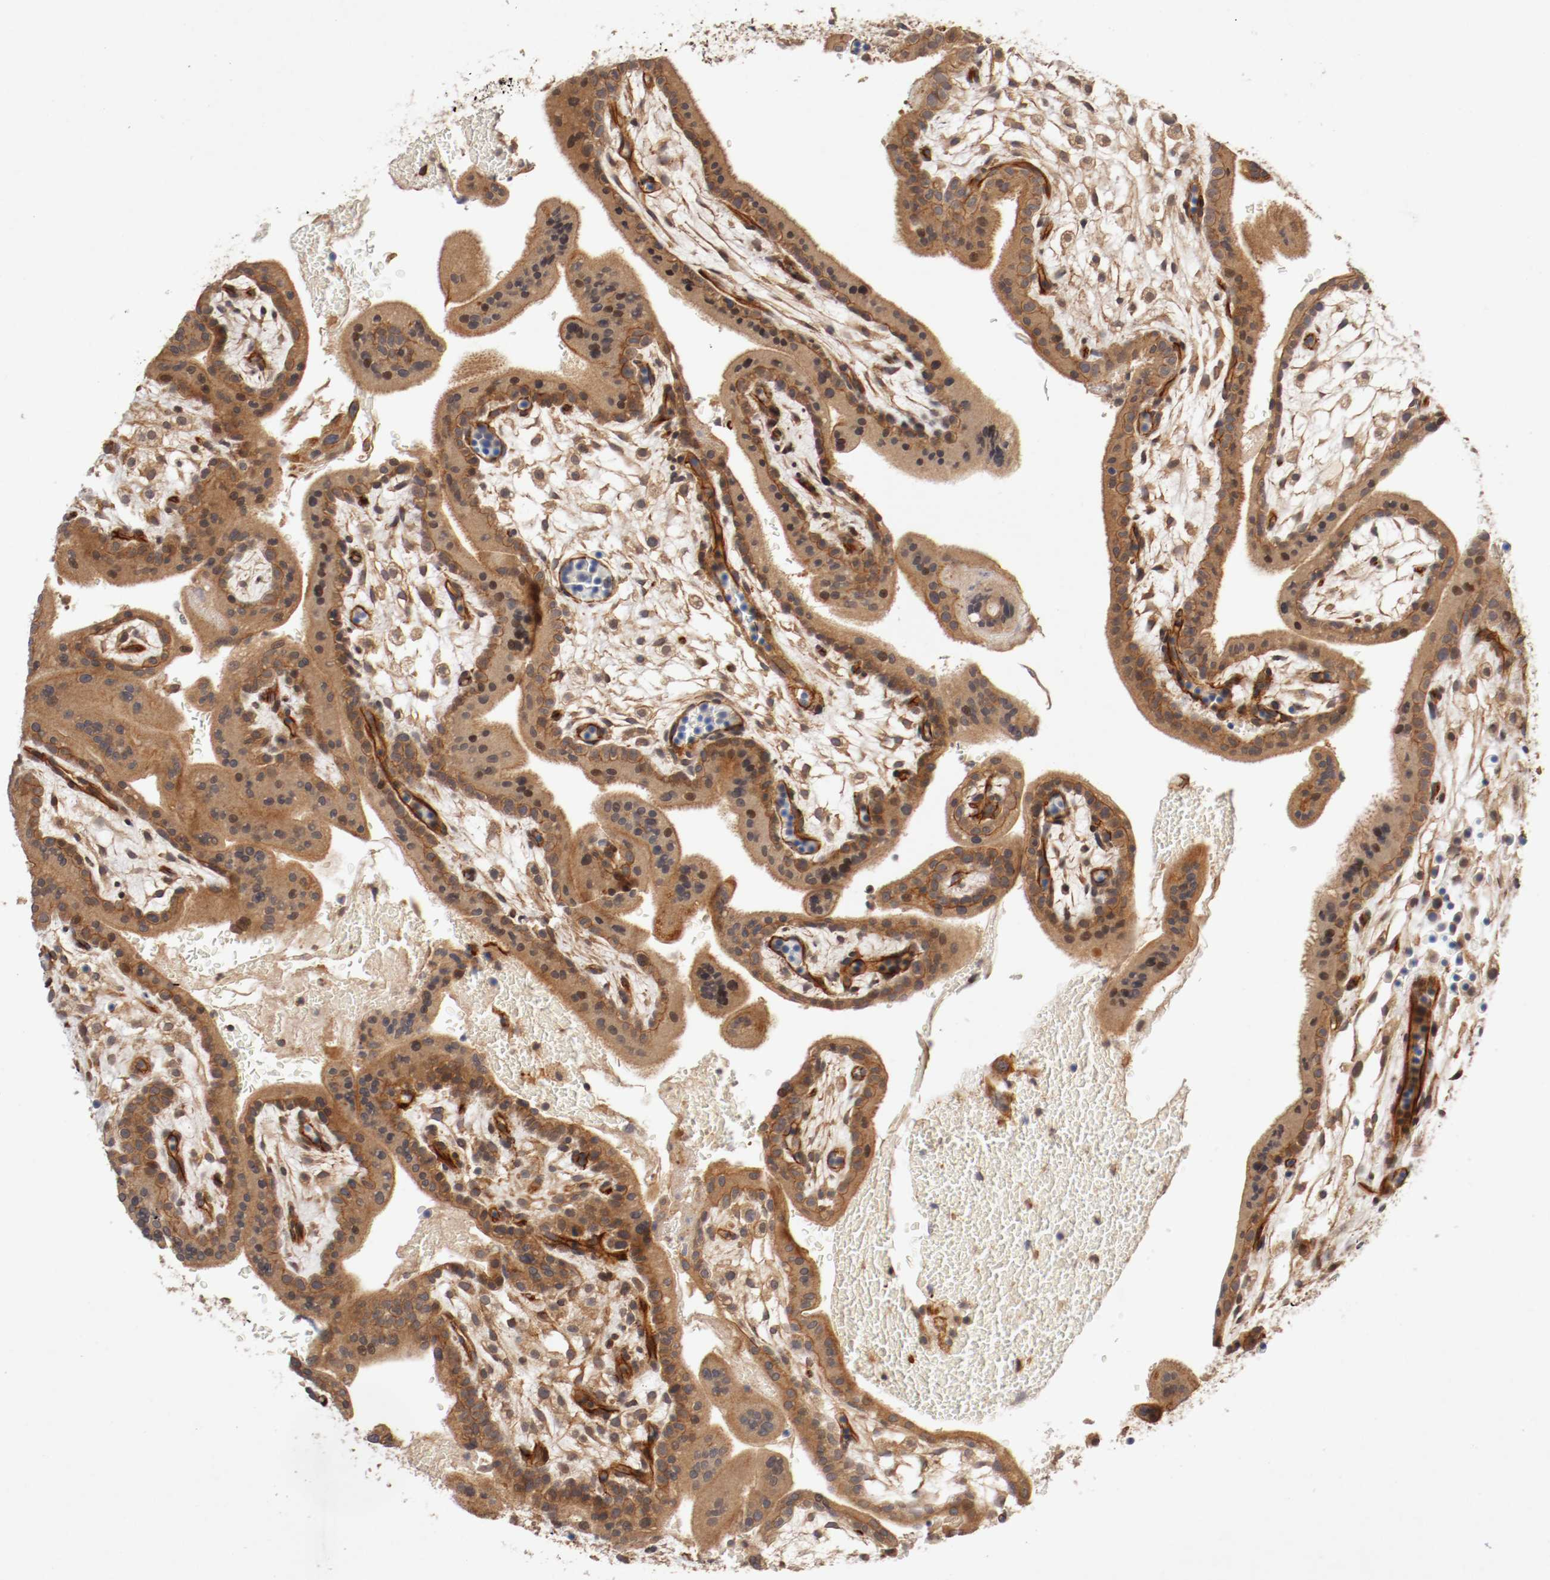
{"staining": {"intensity": "moderate", "quantity": ">75%", "location": "cytoplasmic/membranous"}, "tissue": "placenta", "cell_type": "Decidual cells", "image_type": "normal", "snomed": [{"axis": "morphology", "description": "Normal tissue, NOS"}, {"axis": "topography", "description": "Placenta"}], "caption": "Decidual cells display moderate cytoplasmic/membranous staining in approximately >75% of cells in normal placenta. Using DAB (3,3'-diaminobenzidine) (brown) and hematoxylin (blue) stains, captured at high magnification using brightfield microscopy.", "gene": "TYK2", "patient": {"sex": "female", "age": 35}}